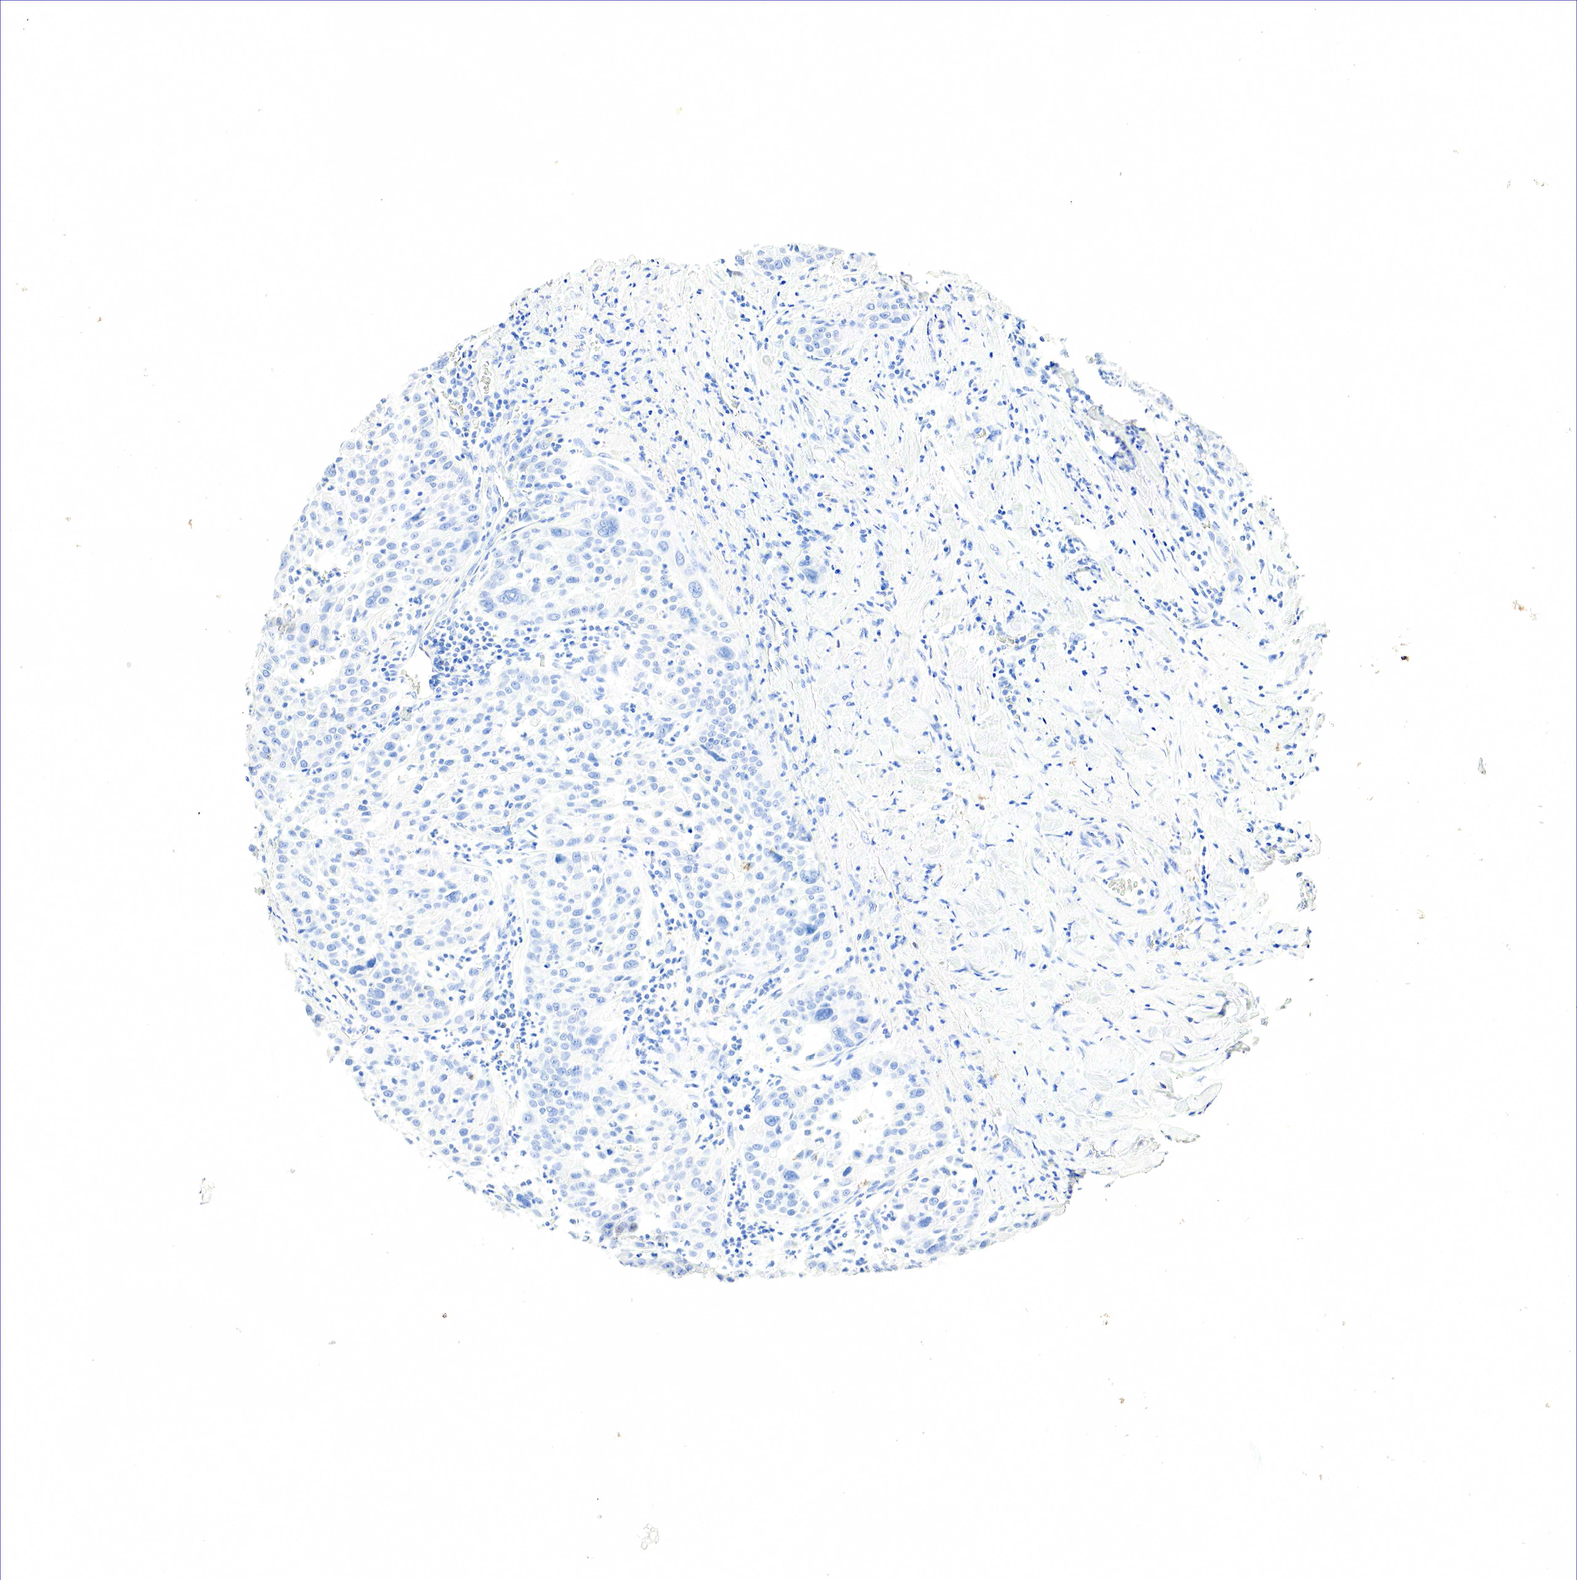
{"staining": {"intensity": "negative", "quantity": "none", "location": "none"}, "tissue": "pancreatic cancer", "cell_type": "Tumor cells", "image_type": "cancer", "snomed": [{"axis": "morphology", "description": "Adenocarcinoma, NOS"}, {"axis": "topography", "description": "Pancreas"}], "caption": "Immunohistochemical staining of human pancreatic cancer (adenocarcinoma) shows no significant staining in tumor cells.", "gene": "SST", "patient": {"sex": "female", "age": 52}}